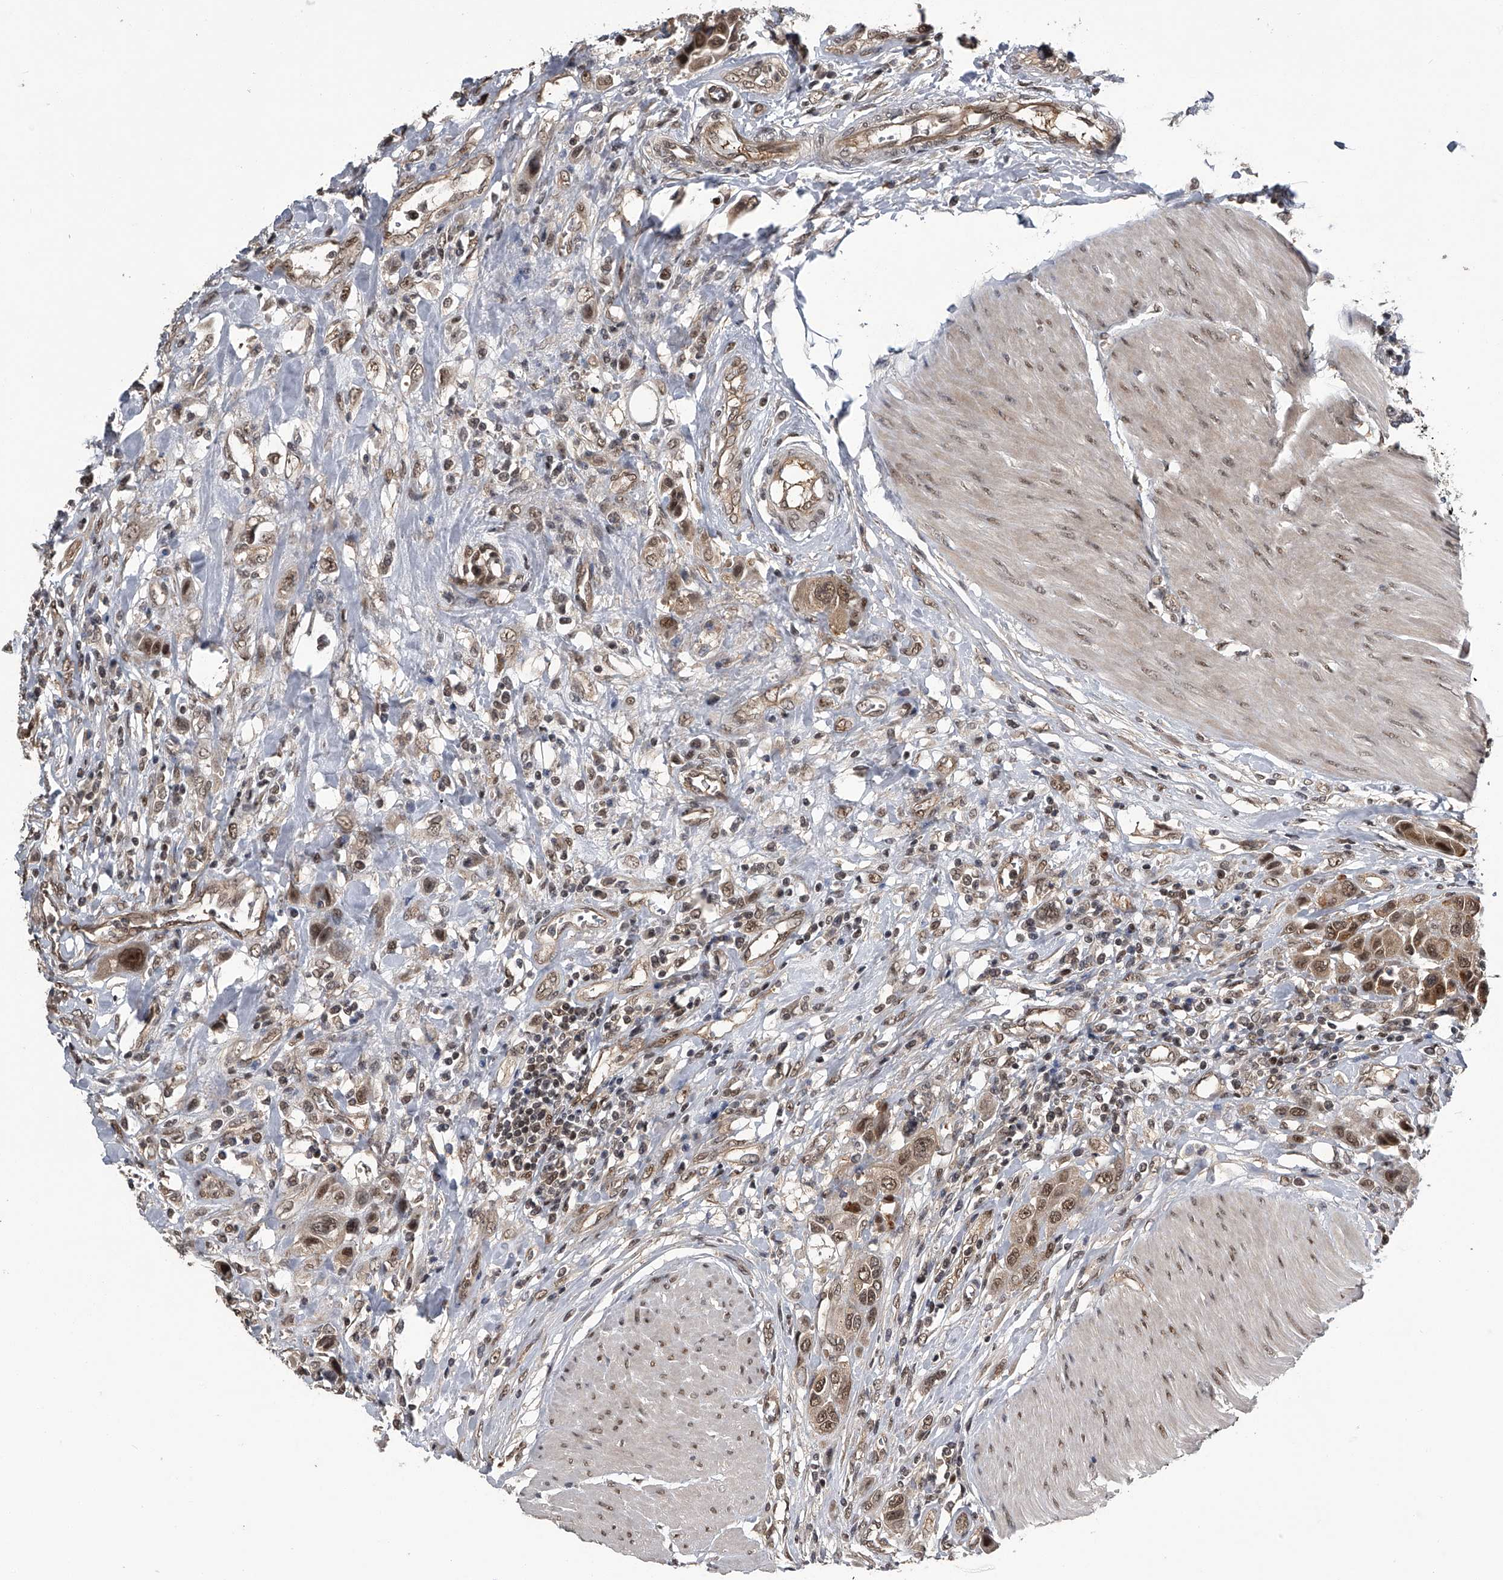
{"staining": {"intensity": "moderate", "quantity": ">75%", "location": "cytoplasmic/membranous,nuclear"}, "tissue": "urothelial cancer", "cell_type": "Tumor cells", "image_type": "cancer", "snomed": [{"axis": "morphology", "description": "Urothelial carcinoma, High grade"}, {"axis": "topography", "description": "Urinary bladder"}], "caption": "Approximately >75% of tumor cells in high-grade urothelial carcinoma exhibit moderate cytoplasmic/membranous and nuclear protein staining as visualized by brown immunohistochemical staining.", "gene": "SLC12A8", "patient": {"sex": "male", "age": 50}}